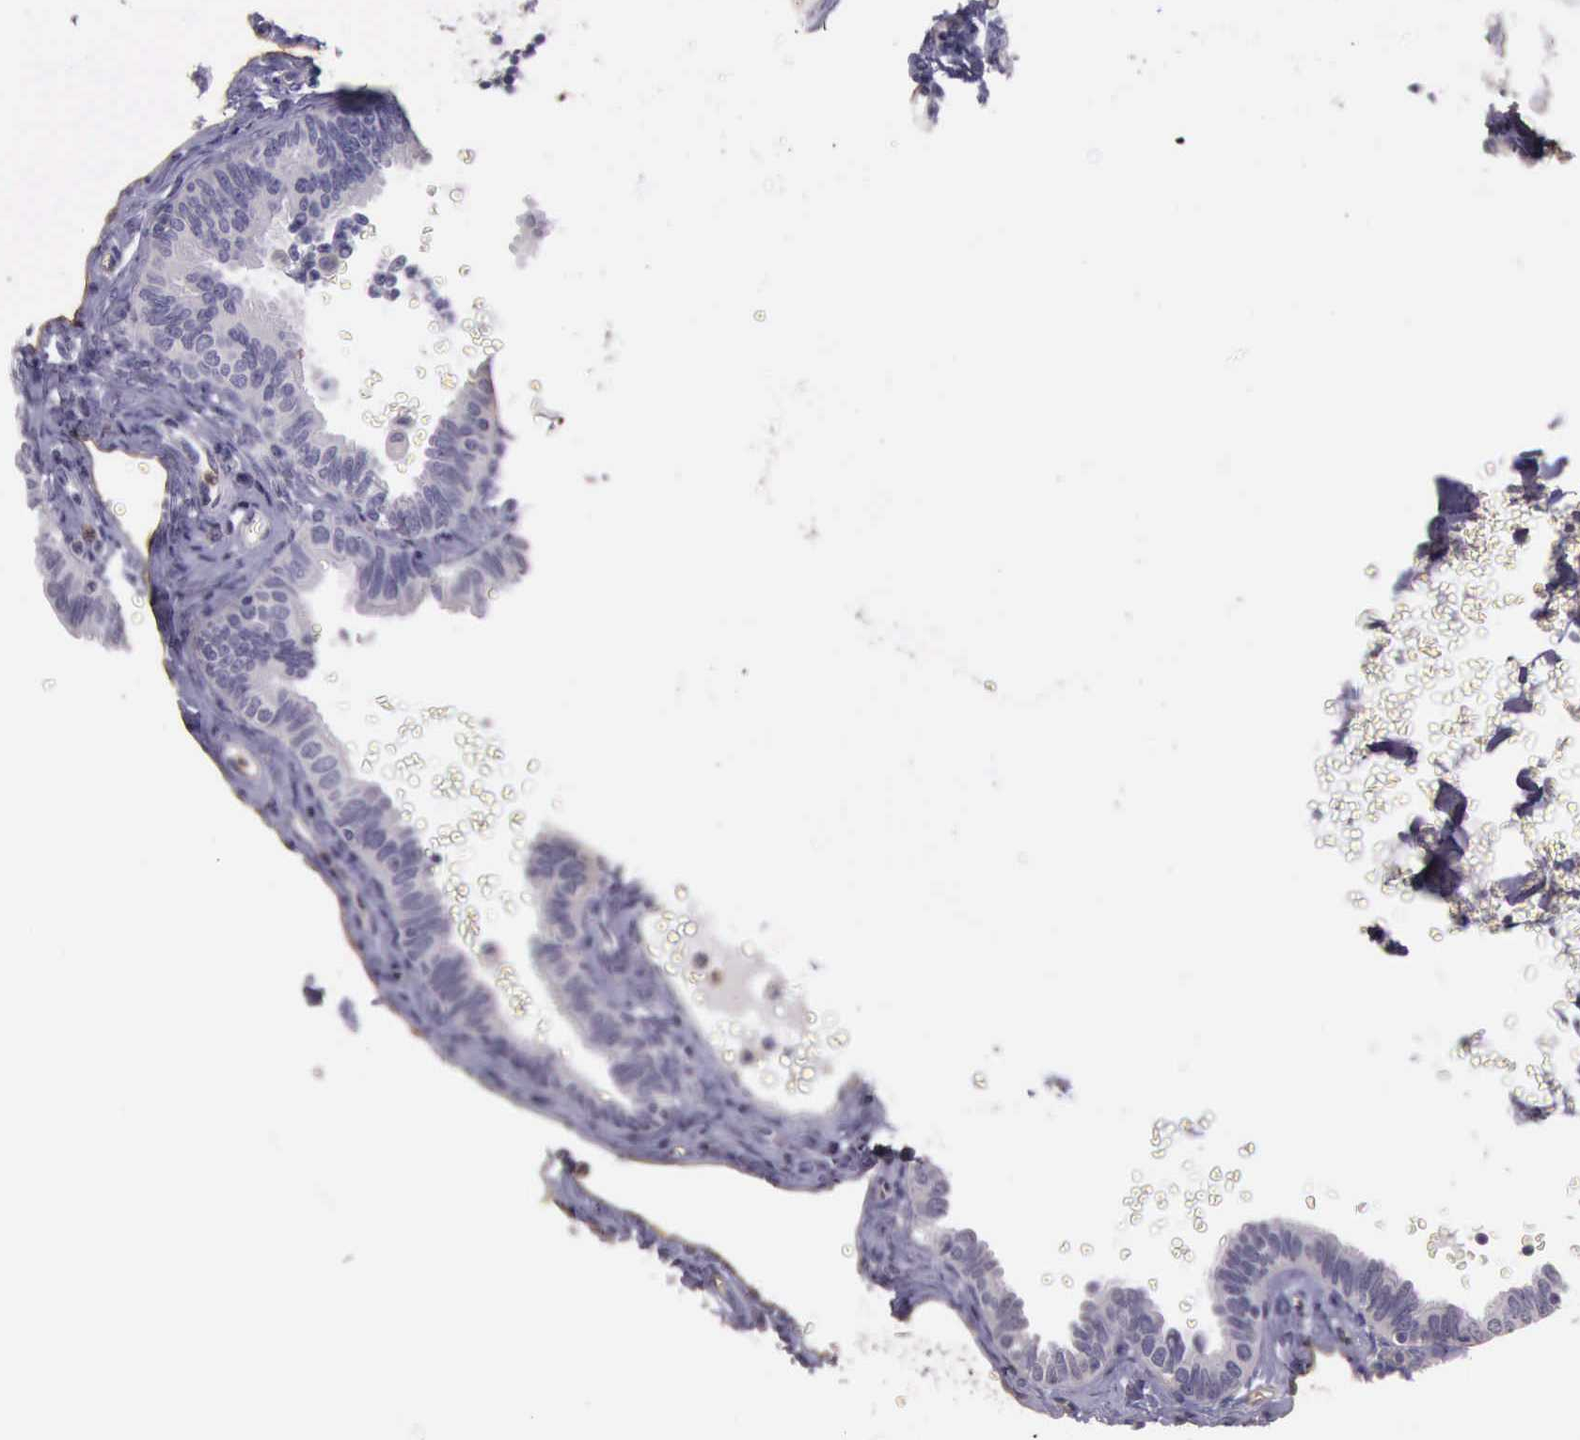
{"staining": {"intensity": "negative", "quantity": "none", "location": "none"}, "tissue": "fallopian tube", "cell_type": "Glandular cells", "image_type": "normal", "snomed": [{"axis": "morphology", "description": "Normal tissue, NOS"}, {"axis": "topography", "description": "Fallopian tube"}], "caption": "IHC histopathology image of unremarkable human fallopian tube stained for a protein (brown), which exhibits no positivity in glandular cells.", "gene": "TCEANC", "patient": {"sex": "female", "age": 51}}